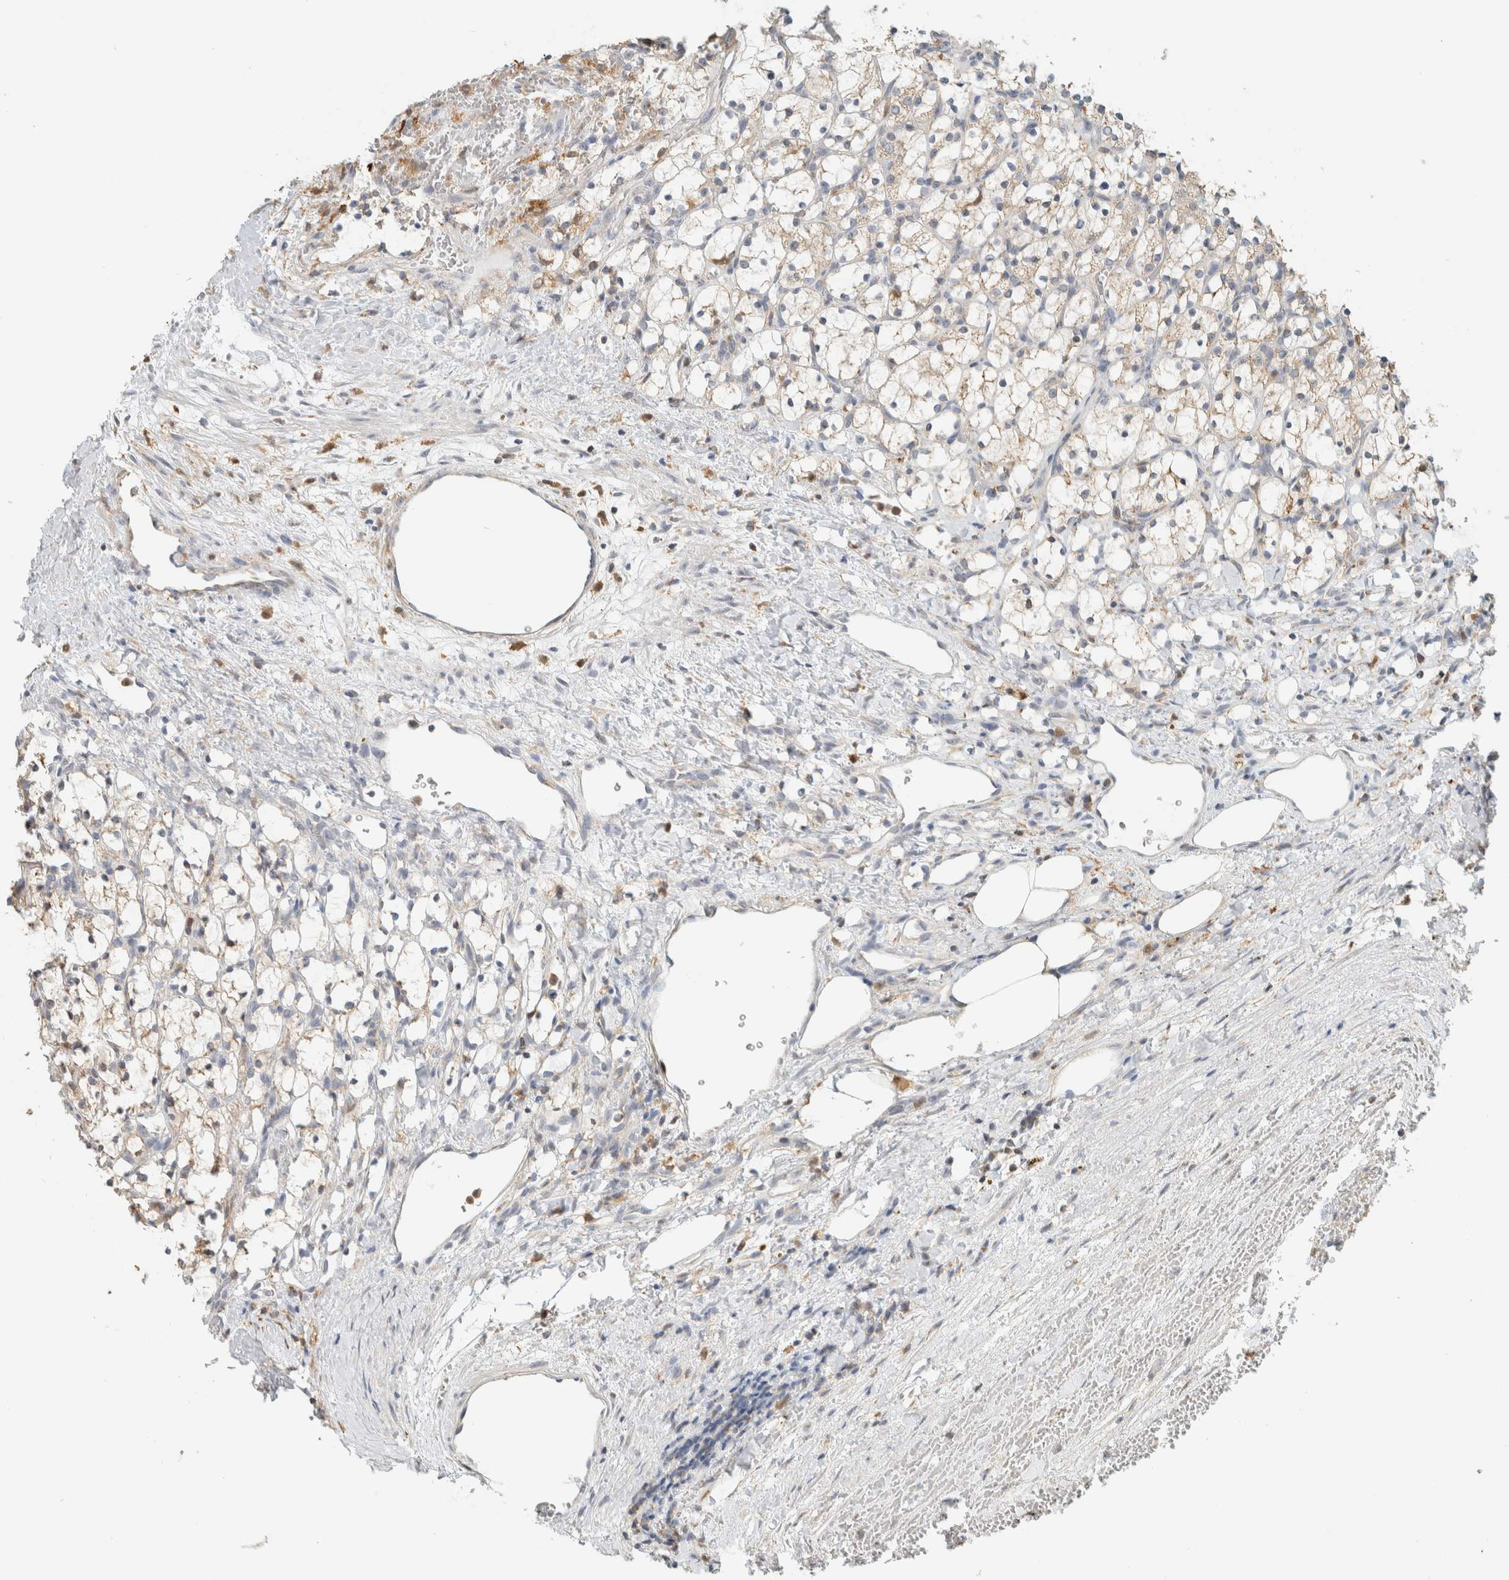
{"staining": {"intensity": "weak", "quantity": ">75%", "location": "cytoplasmic/membranous"}, "tissue": "renal cancer", "cell_type": "Tumor cells", "image_type": "cancer", "snomed": [{"axis": "morphology", "description": "Adenocarcinoma, NOS"}, {"axis": "topography", "description": "Kidney"}], "caption": "Immunohistochemistry of renal cancer reveals low levels of weak cytoplasmic/membranous positivity in approximately >75% of tumor cells.", "gene": "CAPG", "patient": {"sex": "female", "age": 69}}